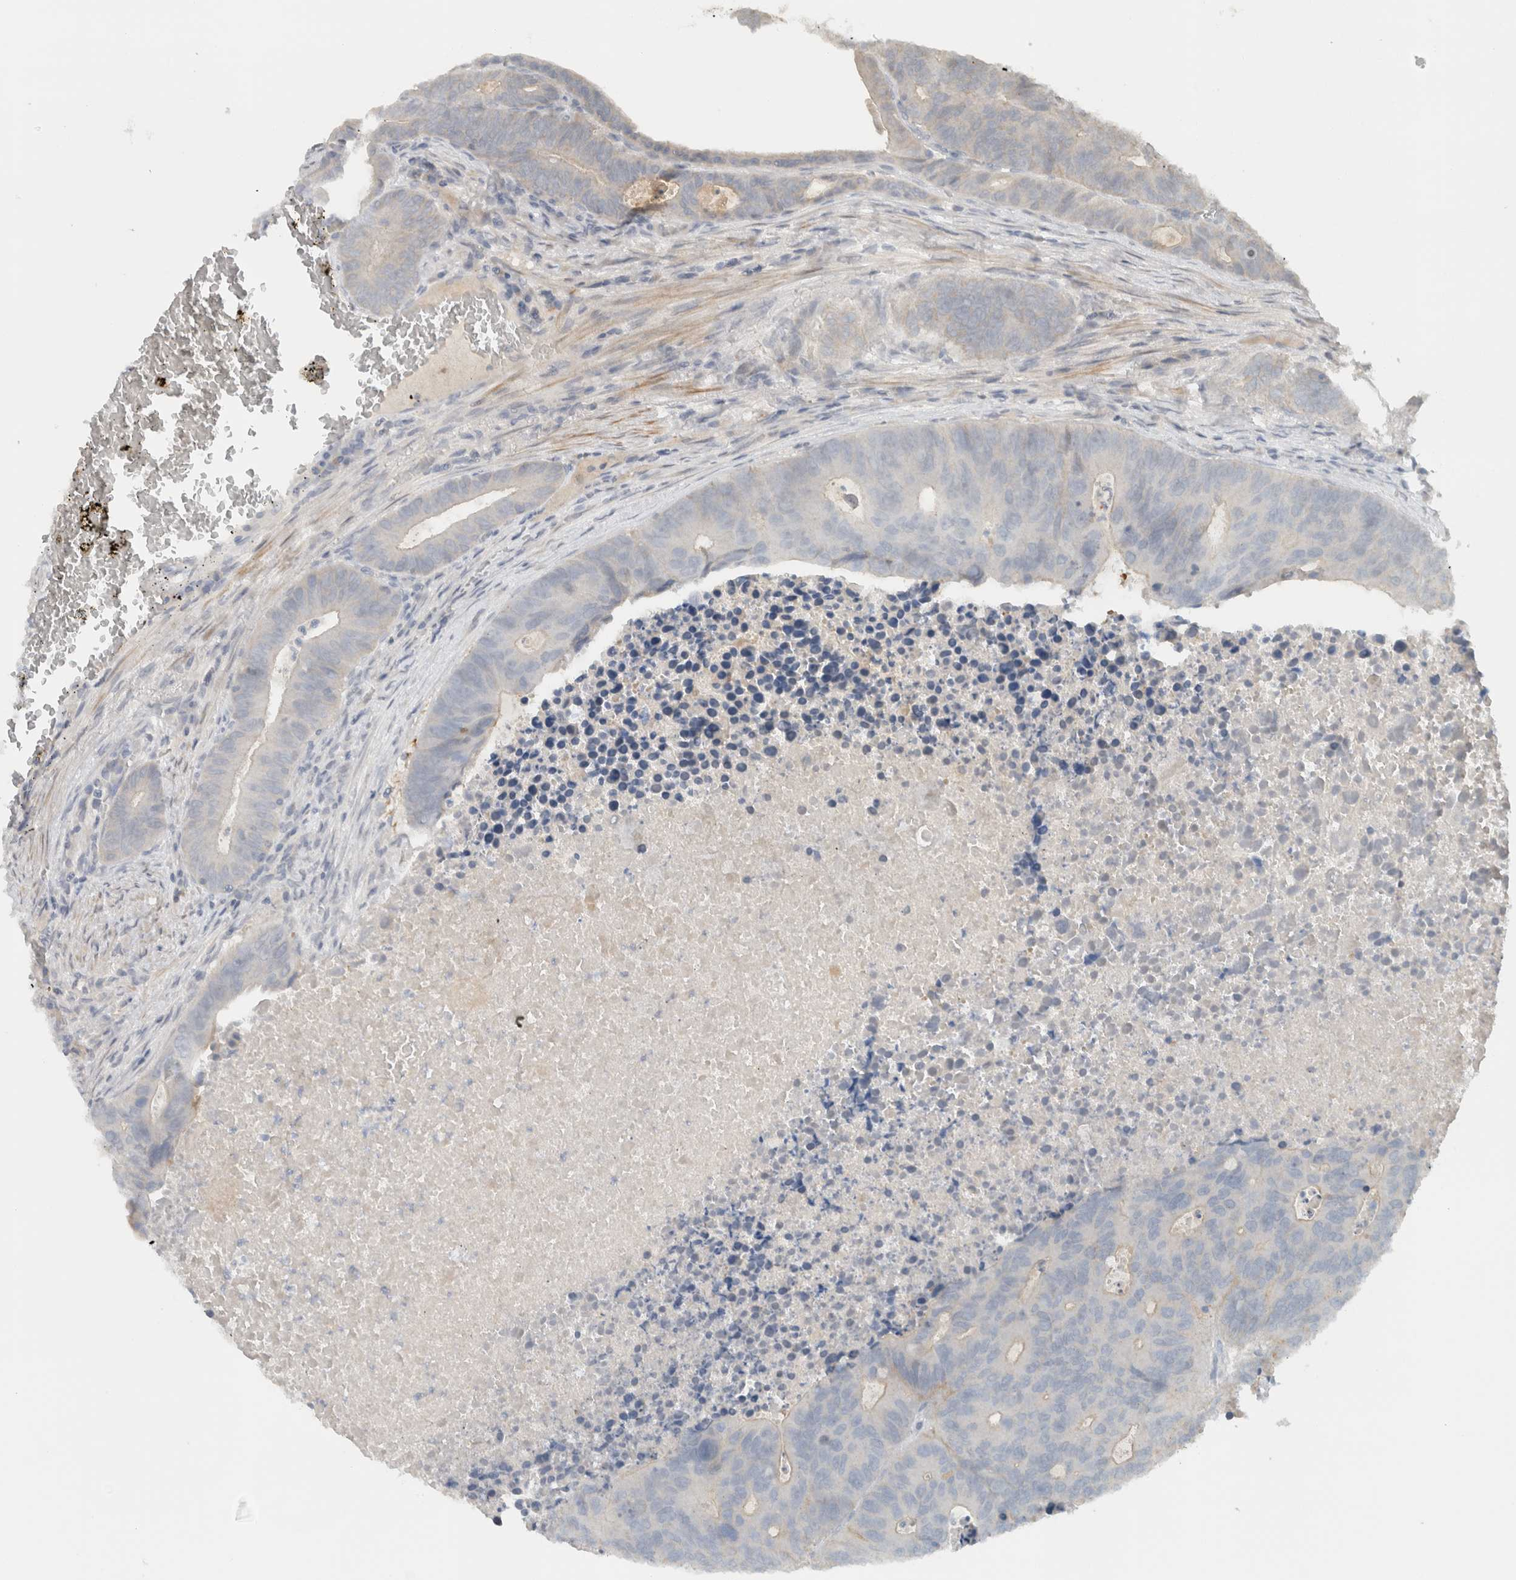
{"staining": {"intensity": "negative", "quantity": "none", "location": "none"}, "tissue": "colorectal cancer", "cell_type": "Tumor cells", "image_type": "cancer", "snomed": [{"axis": "morphology", "description": "Adenocarcinoma, NOS"}, {"axis": "topography", "description": "Colon"}], "caption": "Immunohistochemistry of human adenocarcinoma (colorectal) shows no expression in tumor cells.", "gene": "ERCC6L2", "patient": {"sex": "male", "age": 87}}